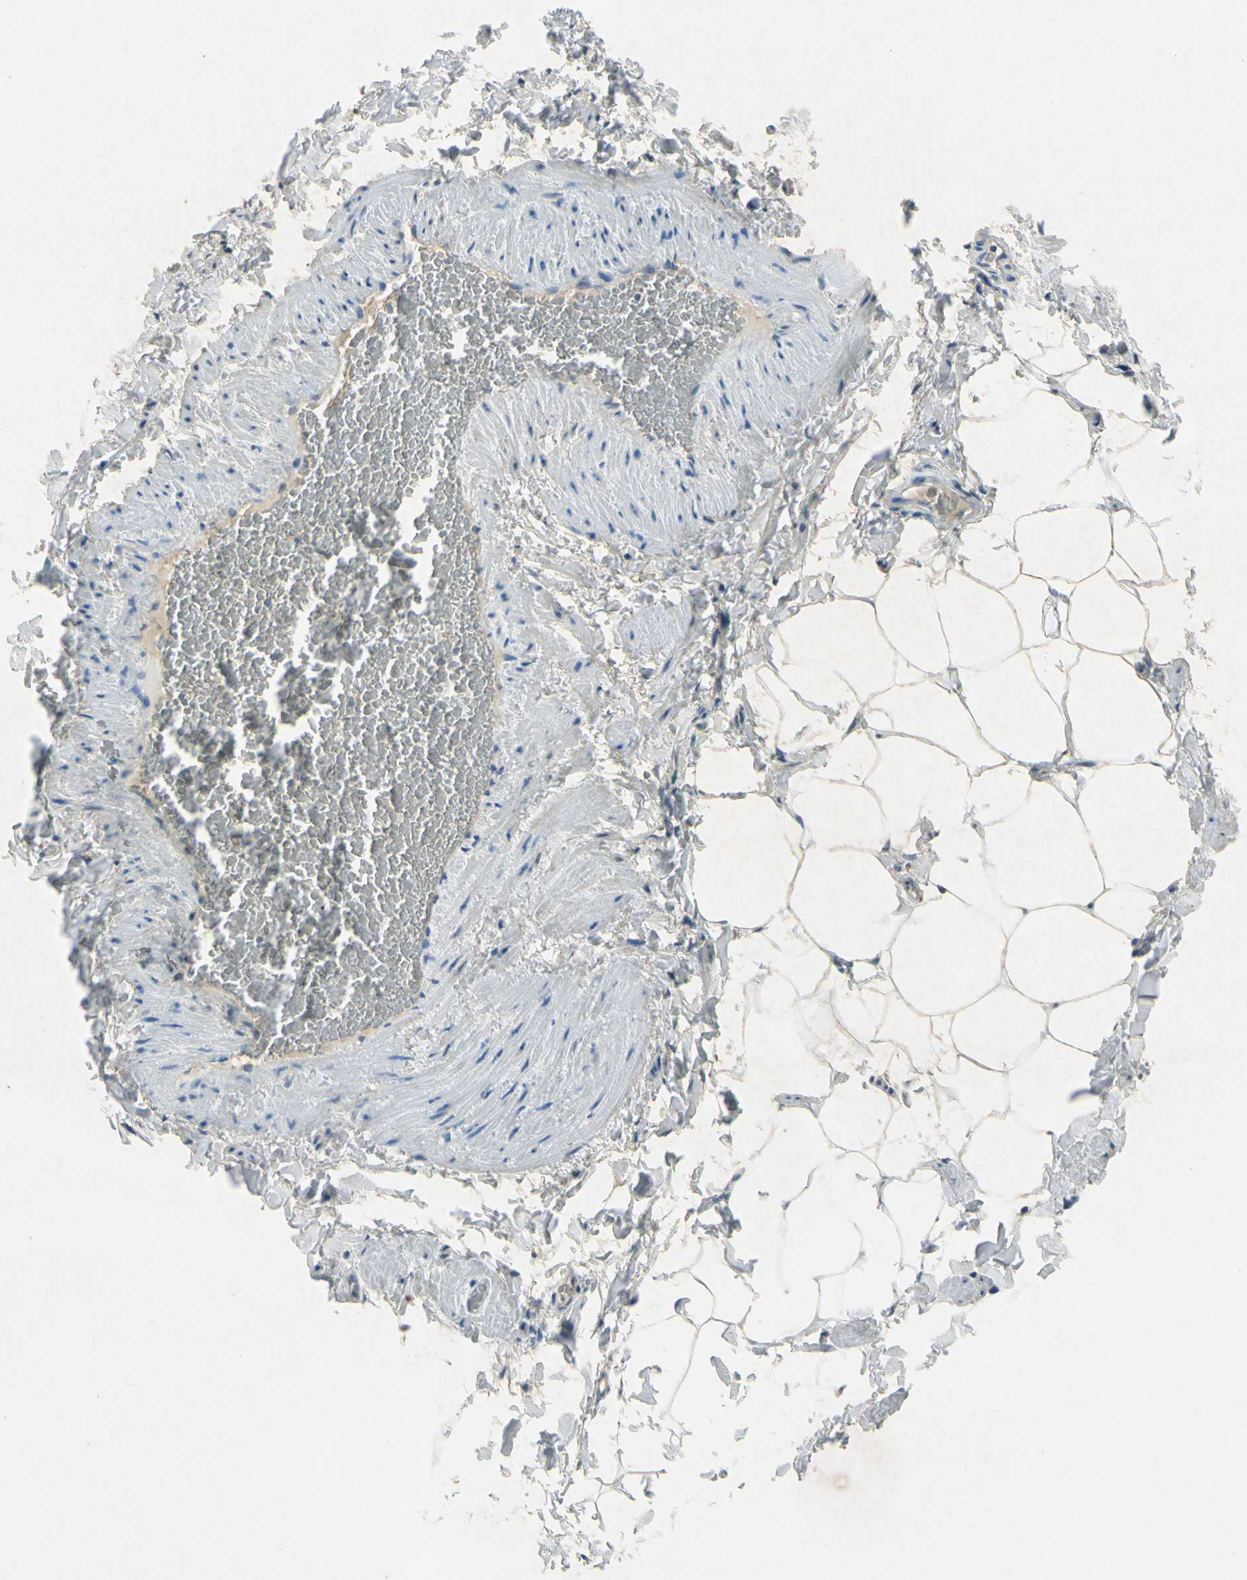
{"staining": {"intensity": "negative", "quantity": "none", "location": "none"}, "tissue": "adipose tissue", "cell_type": "Adipocytes", "image_type": "normal", "snomed": [{"axis": "morphology", "description": "Normal tissue, NOS"}, {"axis": "topography", "description": "Vascular tissue"}], "caption": "This is an immunohistochemistry histopathology image of benign human adipose tissue. There is no expression in adipocytes.", "gene": "SNAP91", "patient": {"sex": "male", "age": 41}}